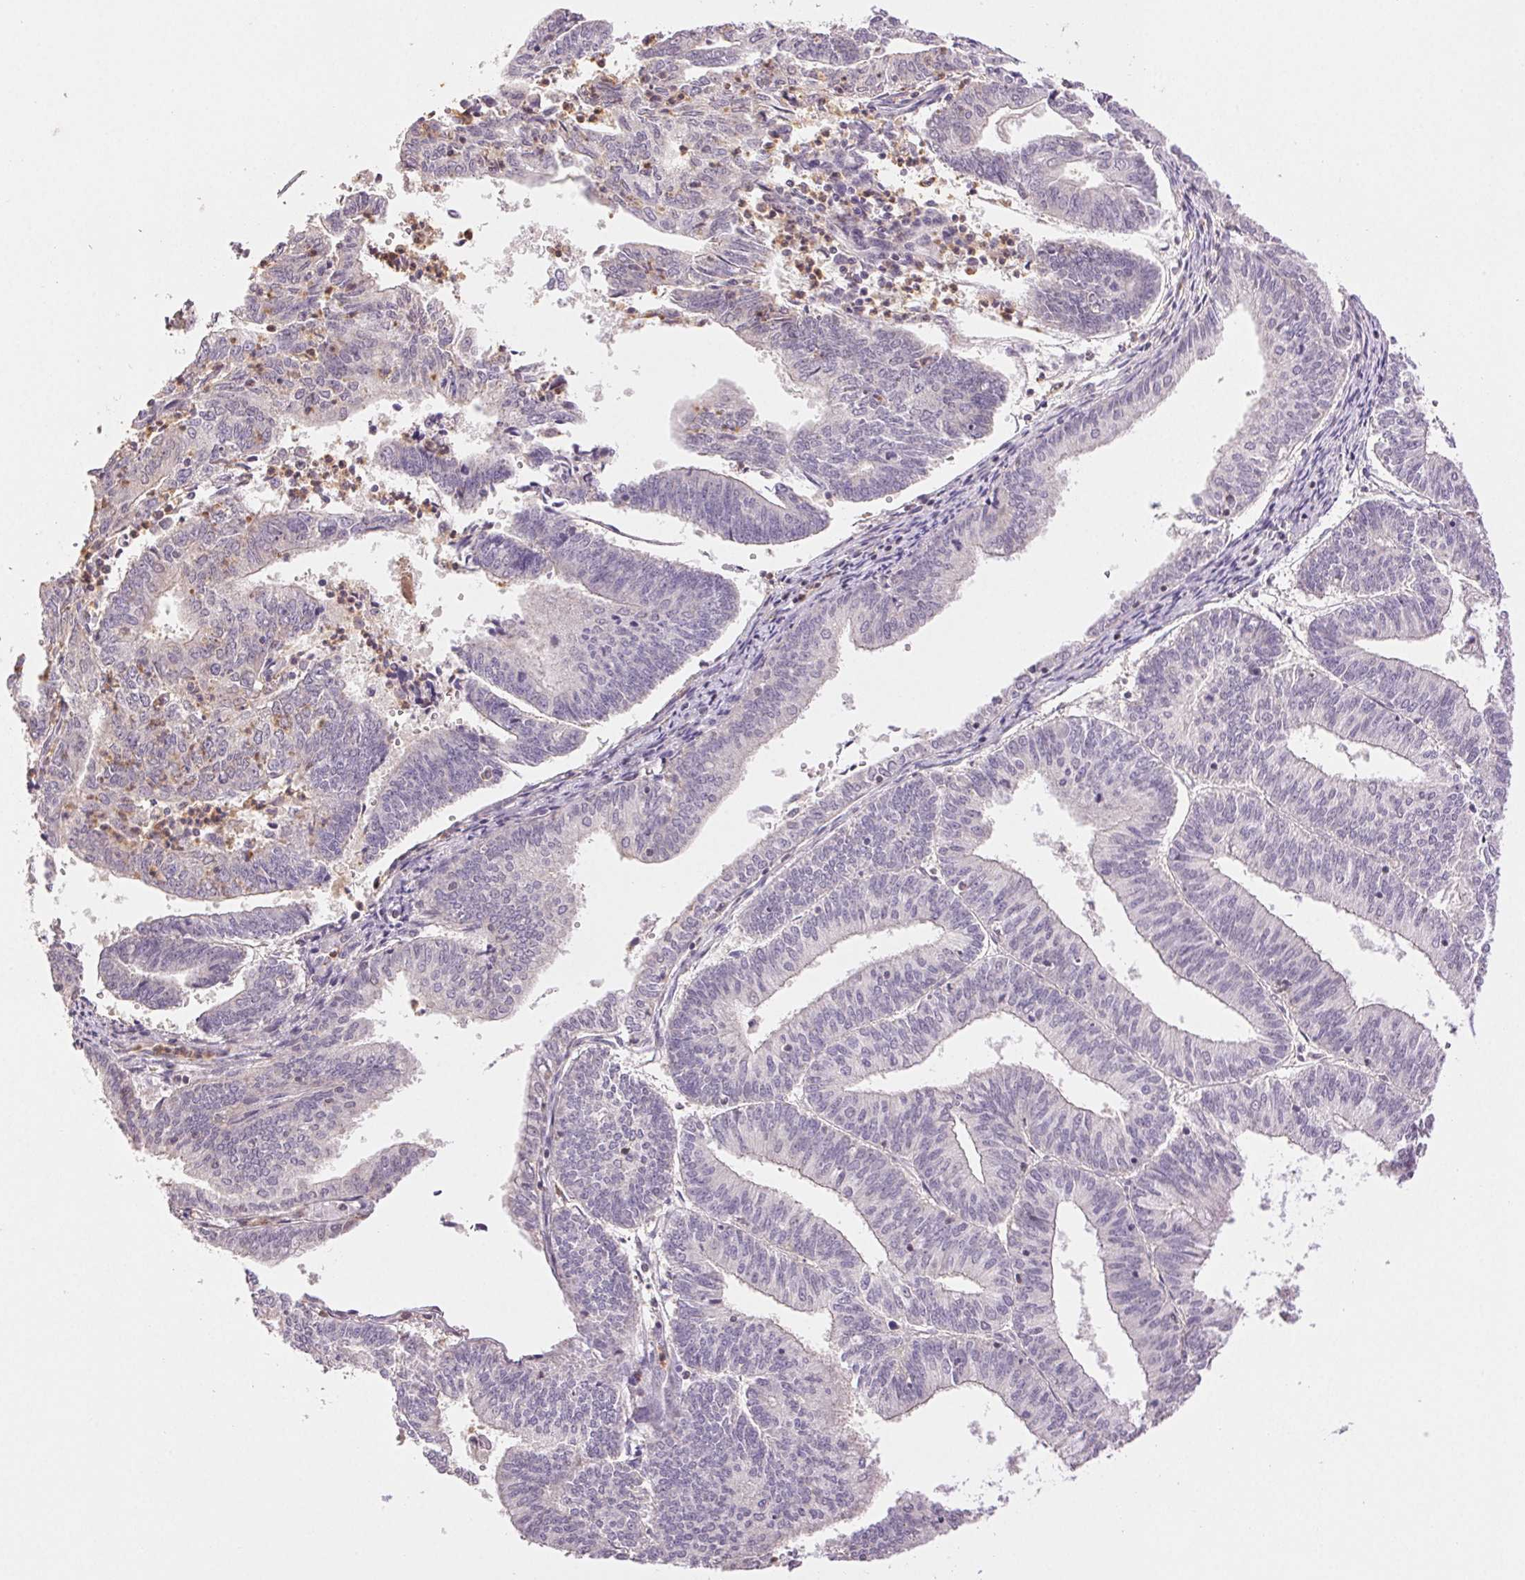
{"staining": {"intensity": "negative", "quantity": "none", "location": "none"}, "tissue": "endometrial cancer", "cell_type": "Tumor cells", "image_type": "cancer", "snomed": [{"axis": "morphology", "description": "Adenocarcinoma, NOS"}, {"axis": "topography", "description": "Endometrium"}], "caption": "An image of endometrial adenocarcinoma stained for a protein exhibits no brown staining in tumor cells. (Brightfield microscopy of DAB immunohistochemistry (IHC) at high magnification).", "gene": "TMEM253", "patient": {"sex": "female", "age": 61}}